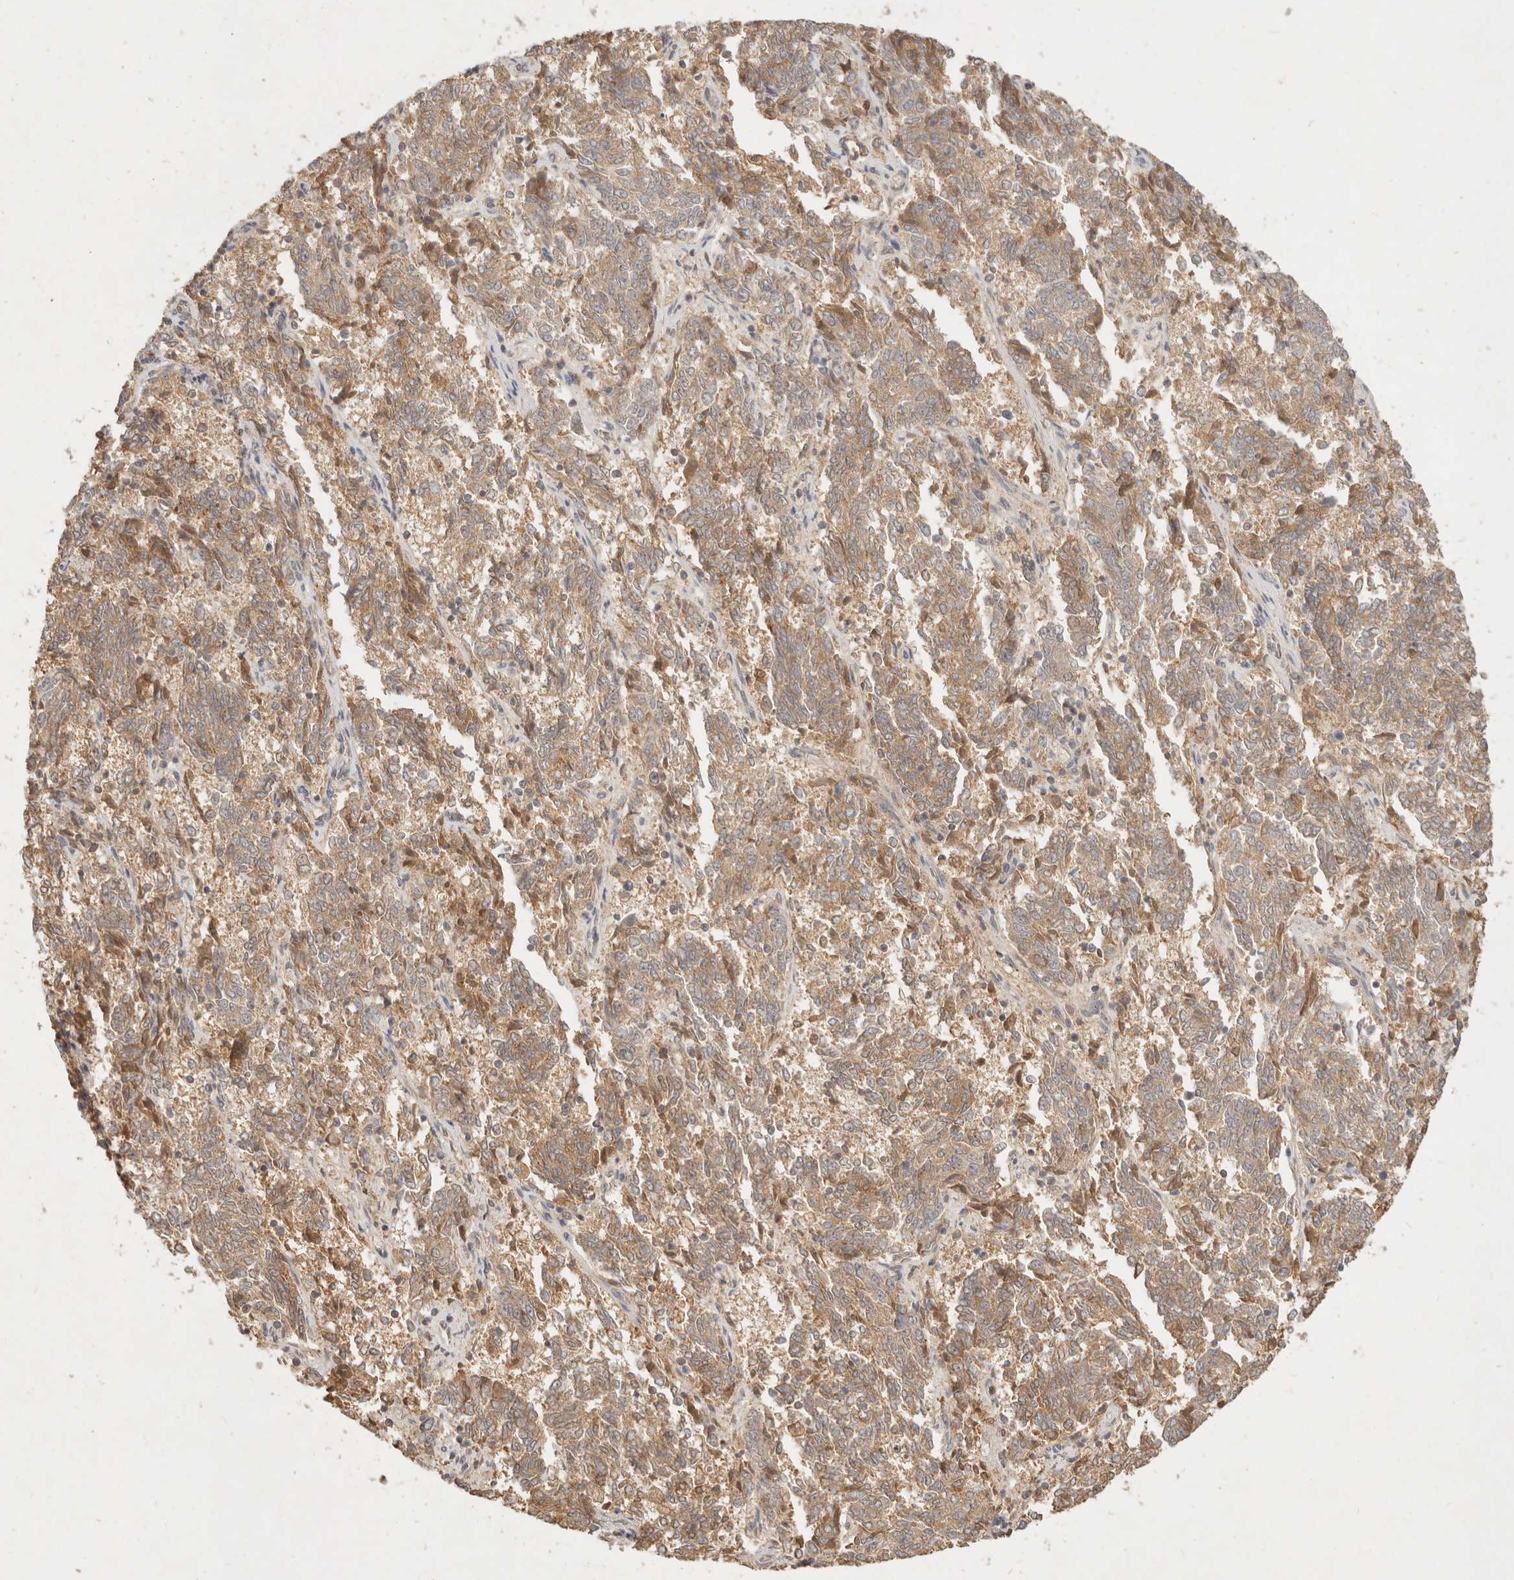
{"staining": {"intensity": "moderate", "quantity": ">75%", "location": "cytoplasmic/membranous"}, "tissue": "endometrial cancer", "cell_type": "Tumor cells", "image_type": "cancer", "snomed": [{"axis": "morphology", "description": "Adenocarcinoma, NOS"}, {"axis": "topography", "description": "Endometrium"}], "caption": "An immunohistochemistry (IHC) image of tumor tissue is shown. Protein staining in brown shows moderate cytoplasmic/membranous positivity in endometrial adenocarcinoma within tumor cells. Using DAB (3,3'-diaminobenzidine) (brown) and hematoxylin (blue) stains, captured at high magnification using brightfield microscopy.", "gene": "FREM2", "patient": {"sex": "female", "age": 80}}